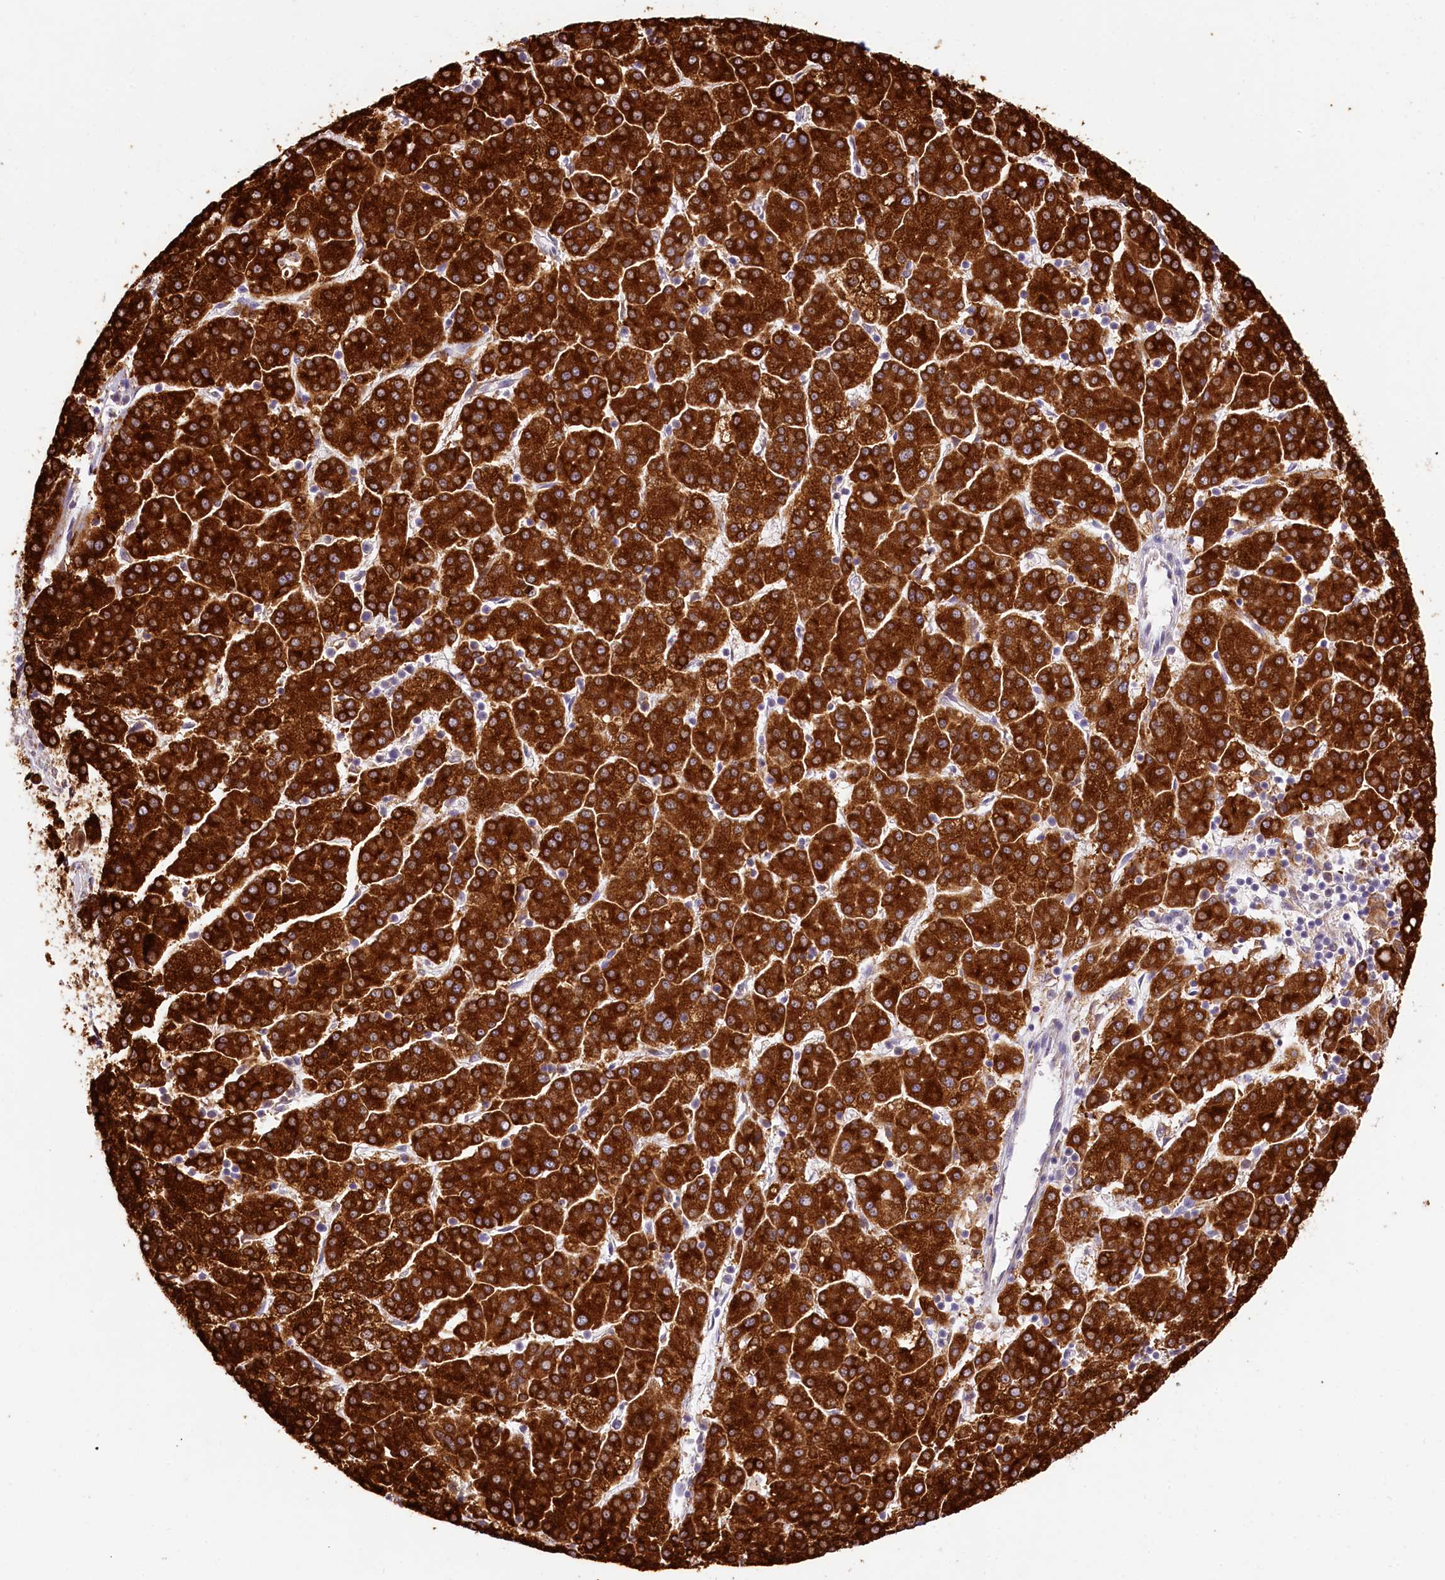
{"staining": {"intensity": "strong", "quantity": ">75%", "location": "cytoplasmic/membranous"}, "tissue": "liver cancer", "cell_type": "Tumor cells", "image_type": "cancer", "snomed": [{"axis": "morphology", "description": "Carcinoma, Hepatocellular, NOS"}, {"axis": "topography", "description": "Liver"}], "caption": "This is a photomicrograph of IHC staining of liver cancer, which shows strong expression in the cytoplasmic/membranous of tumor cells.", "gene": "PPIP5K2", "patient": {"sex": "female", "age": 58}}